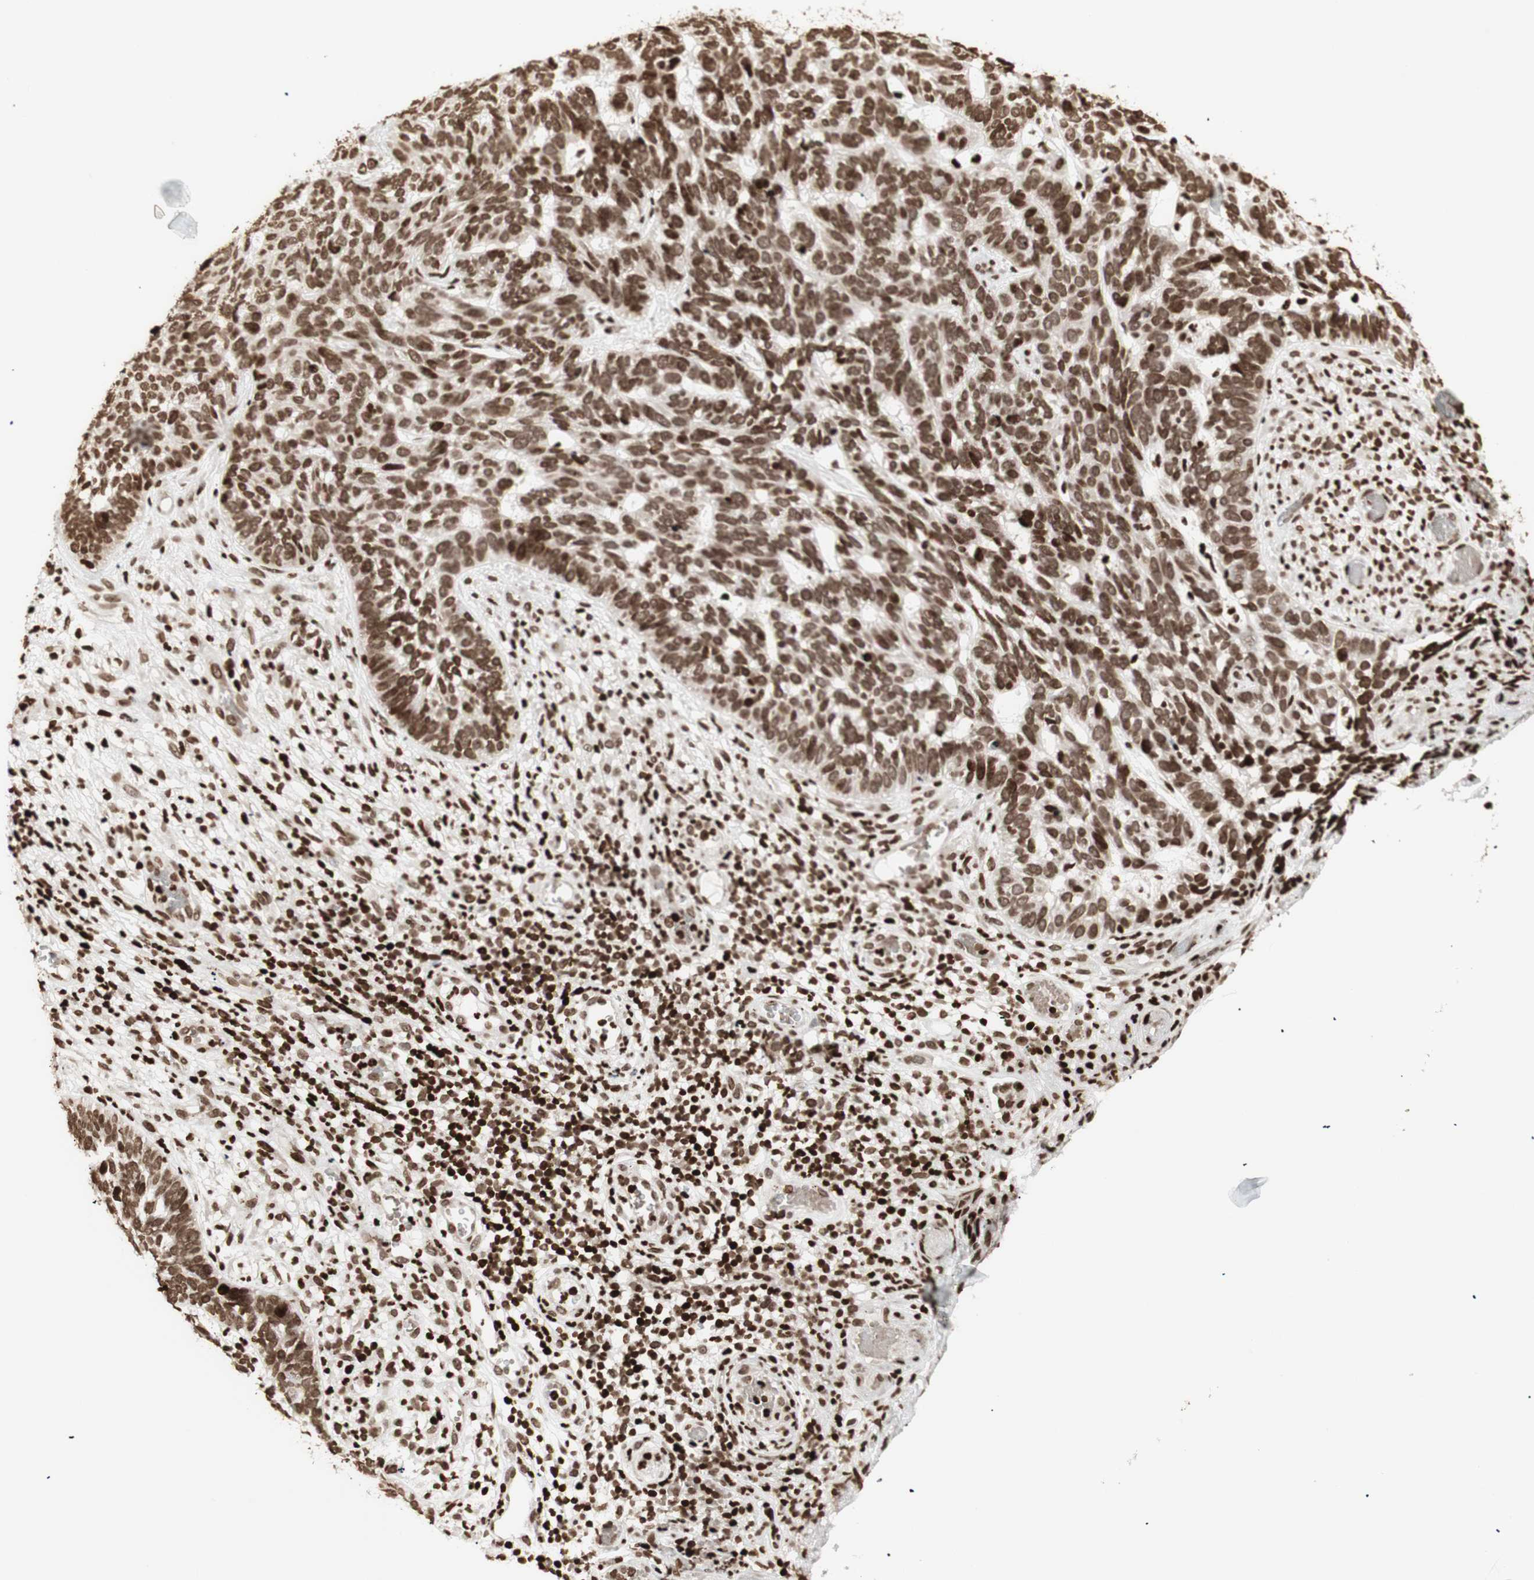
{"staining": {"intensity": "strong", "quantity": ">75%", "location": "nuclear"}, "tissue": "skin cancer", "cell_type": "Tumor cells", "image_type": "cancer", "snomed": [{"axis": "morphology", "description": "Basal cell carcinoma"}, {"axis": "topography", "description": "Skin"}], "caption": "Protein expression analysis of skin cancer shows strong nuclear staining in approximately >75% of tumor cells.", "gene": "NCAPD2", "patient": {"sex": "male", "age": 87}}